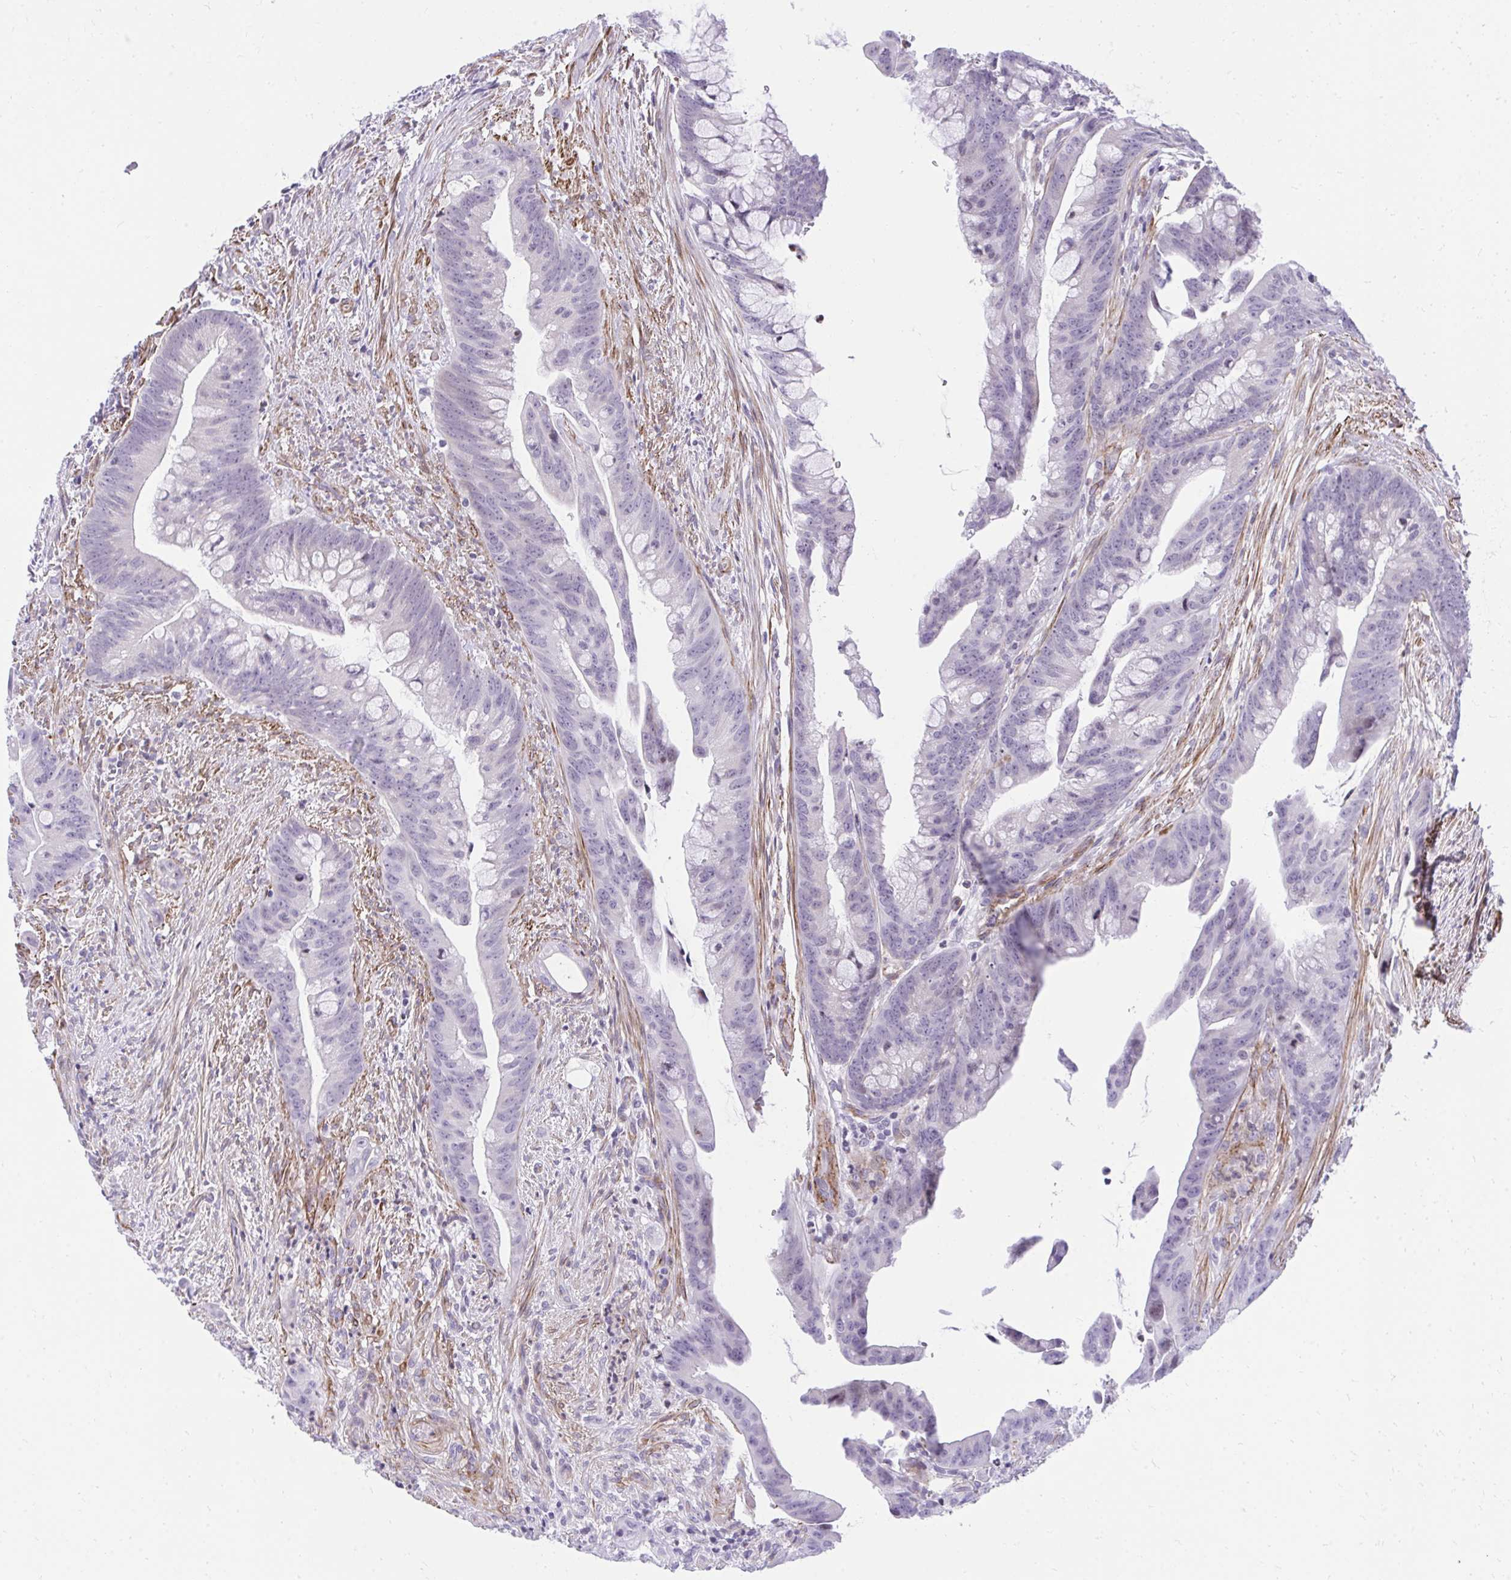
{"staining": {"intensity": "negative", "quantity": "none", "location": "none"}, "tissue": "colorectal cancer", "cell_type": "Tumor cells", "image_type": "cancer", "snomed": [{"axis": "morphology", "description": "Adenocarcinoma, NOS"}, {"axis": "topography", "description": "Colon"}], "caption": "High power microscopy image of an IHC micrograph of colorectal adenocarcinoma, revealing no significant positivity in tumor cells.", "gene": "KCNN4", "patient": {"sex": "male", "age": 62}}